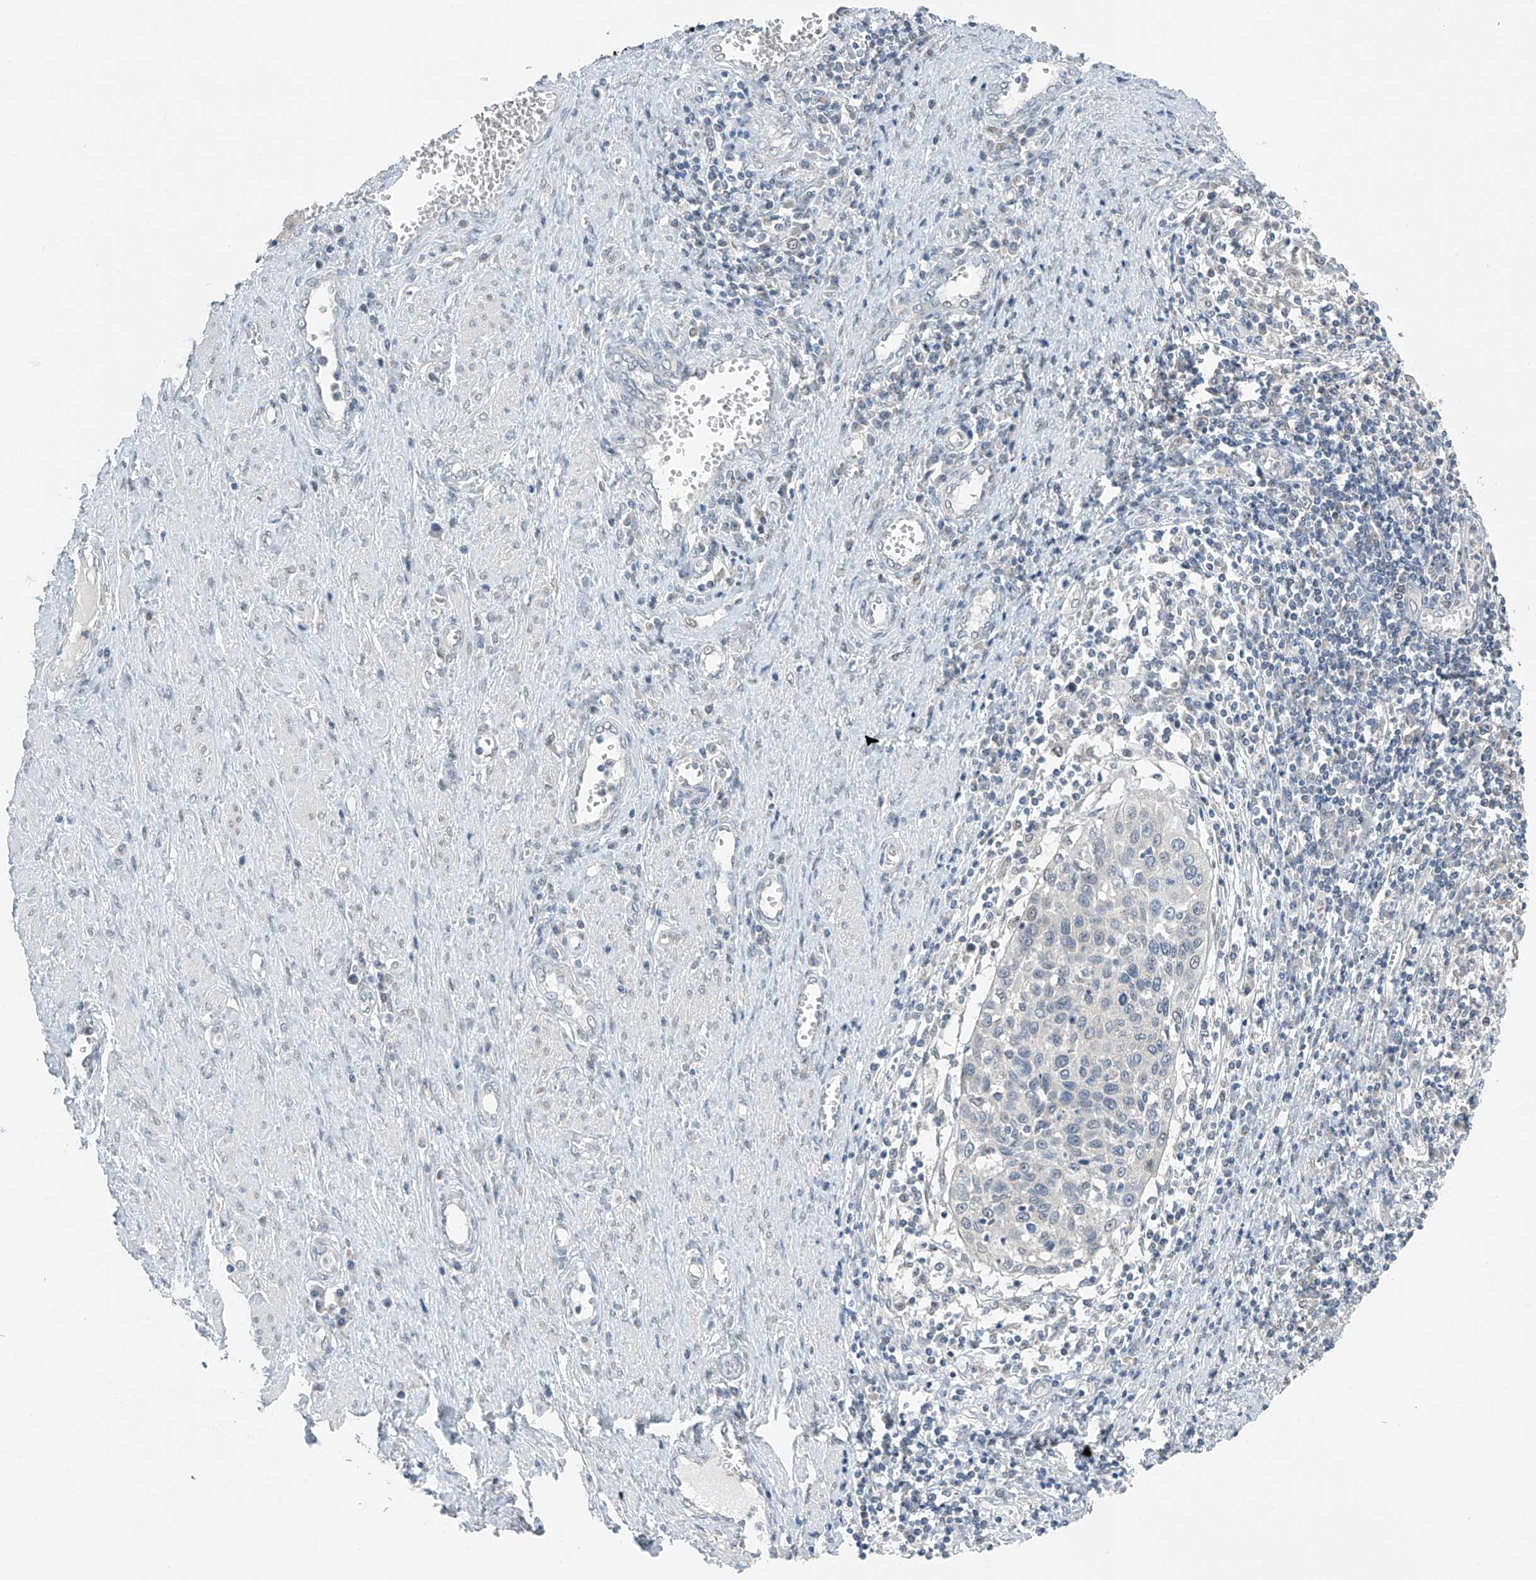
{"staining": {"intensity": "negative", "quantity": "none", "location": "none"}, "tissue": "cervical cancer", "cell_type": "Tumor cells", "image_type": "cancer", "snomed": [{"axis": "morphology", "description": "Squamous cell carcinoma, NOS"}, {"axis": "topography", "description": "Cervix"}], "caption": "IHC of cervical cancer shows no positivity in tumor cells.", "gene": "APLF", "patient": {"sex": "female", "age": 32}}